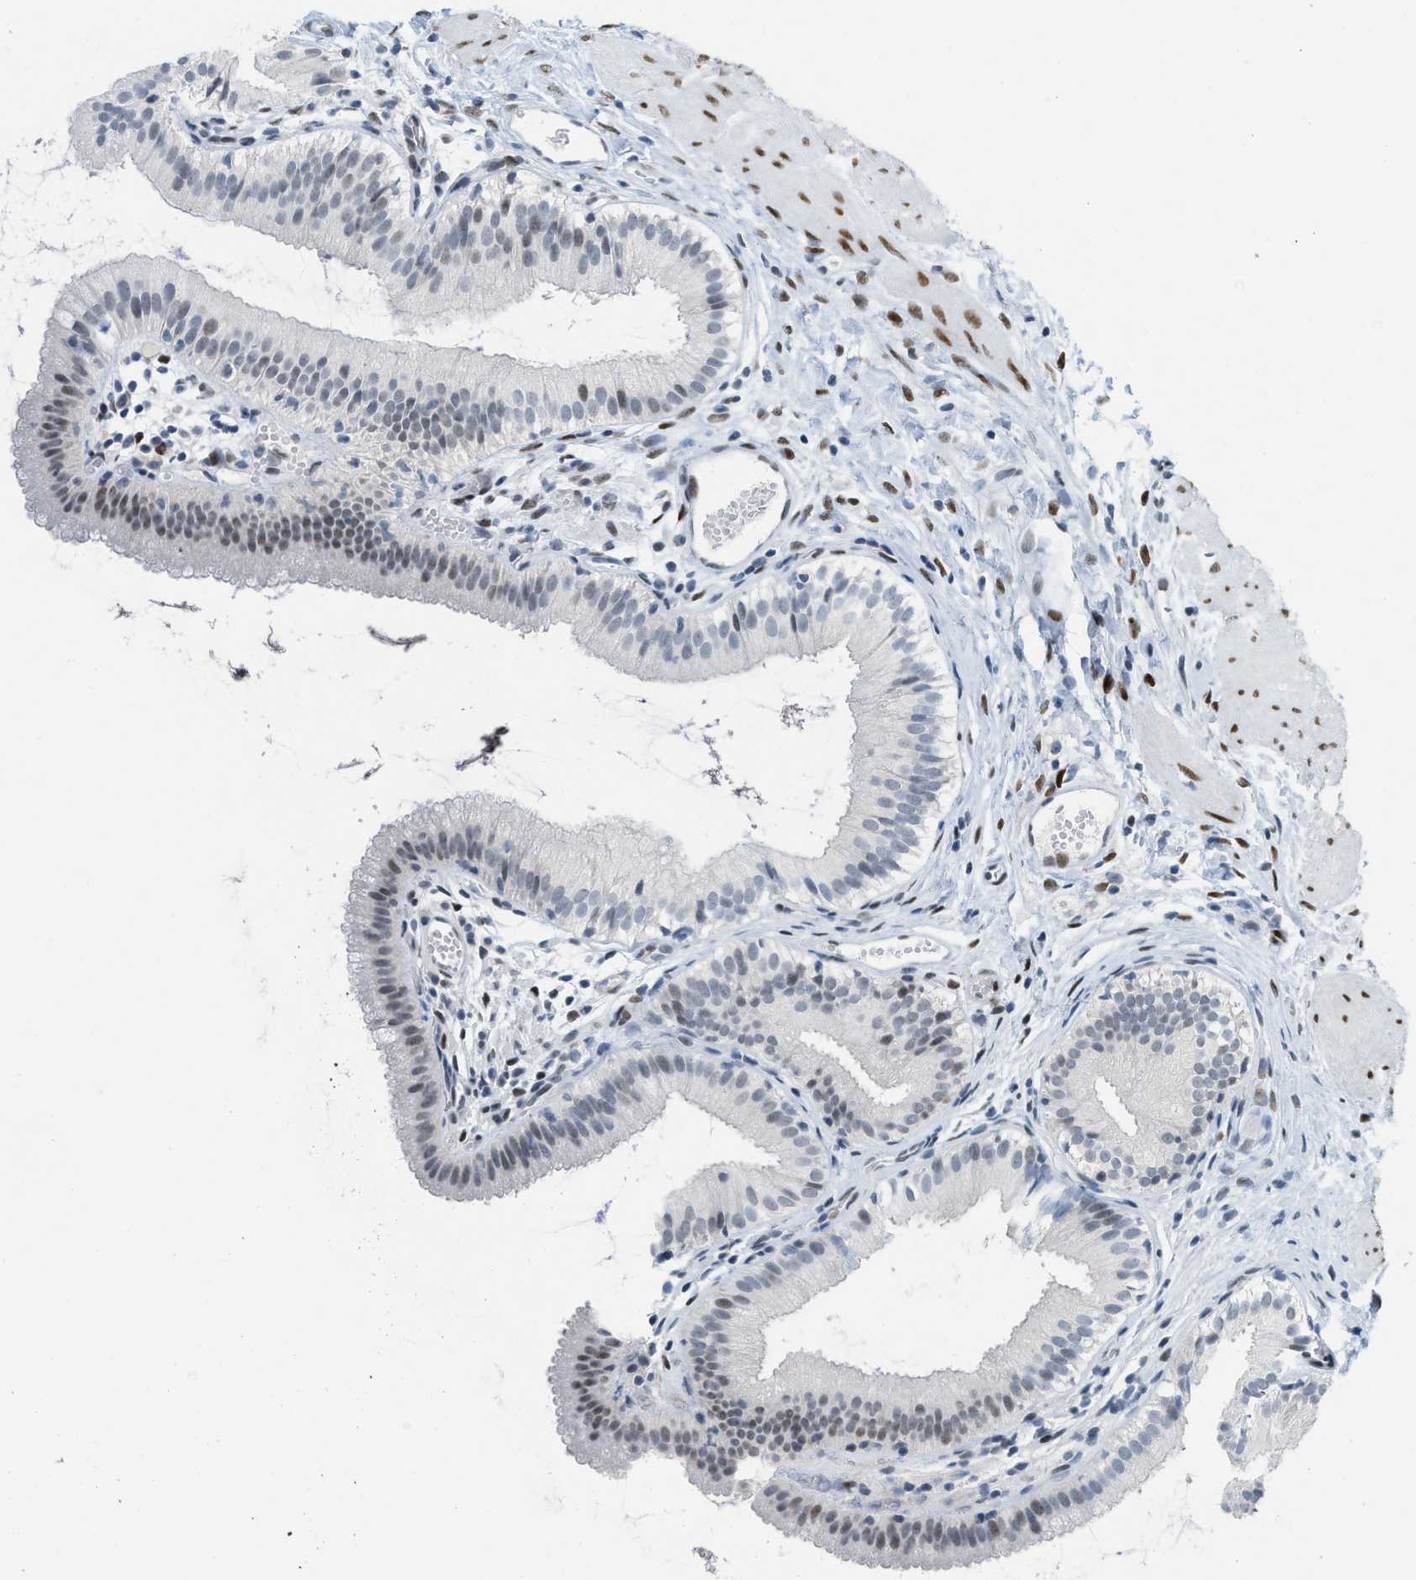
{"staining": {"intensity": "moderate", "quantity": "25%-75%", "location": "nuclear"}, "tissue": "gallbladder", "cell_type": "Glandular cells", "image_type": "normal", "snomed": [{"axis": "morphology", "description": "Normal tissue, NOS"}, {"axis": "topography", "description": "Gallbladder"}], "caption": "Immunohistochemistry (IHC) (DAB (3,3'-diaminobenzidine)) staining of benign gallbladder displays moderate nuclear protein staining in approximately 25%-75% of glandular cells. The protein is stained brown, and the nuclei are stained in blue (DAB (3,3'-diaminobenzidine) IHC with brightfield microscopy, high magnification).", "gene": "PBX1", "patient": {"sex": "female", "age": 26}}